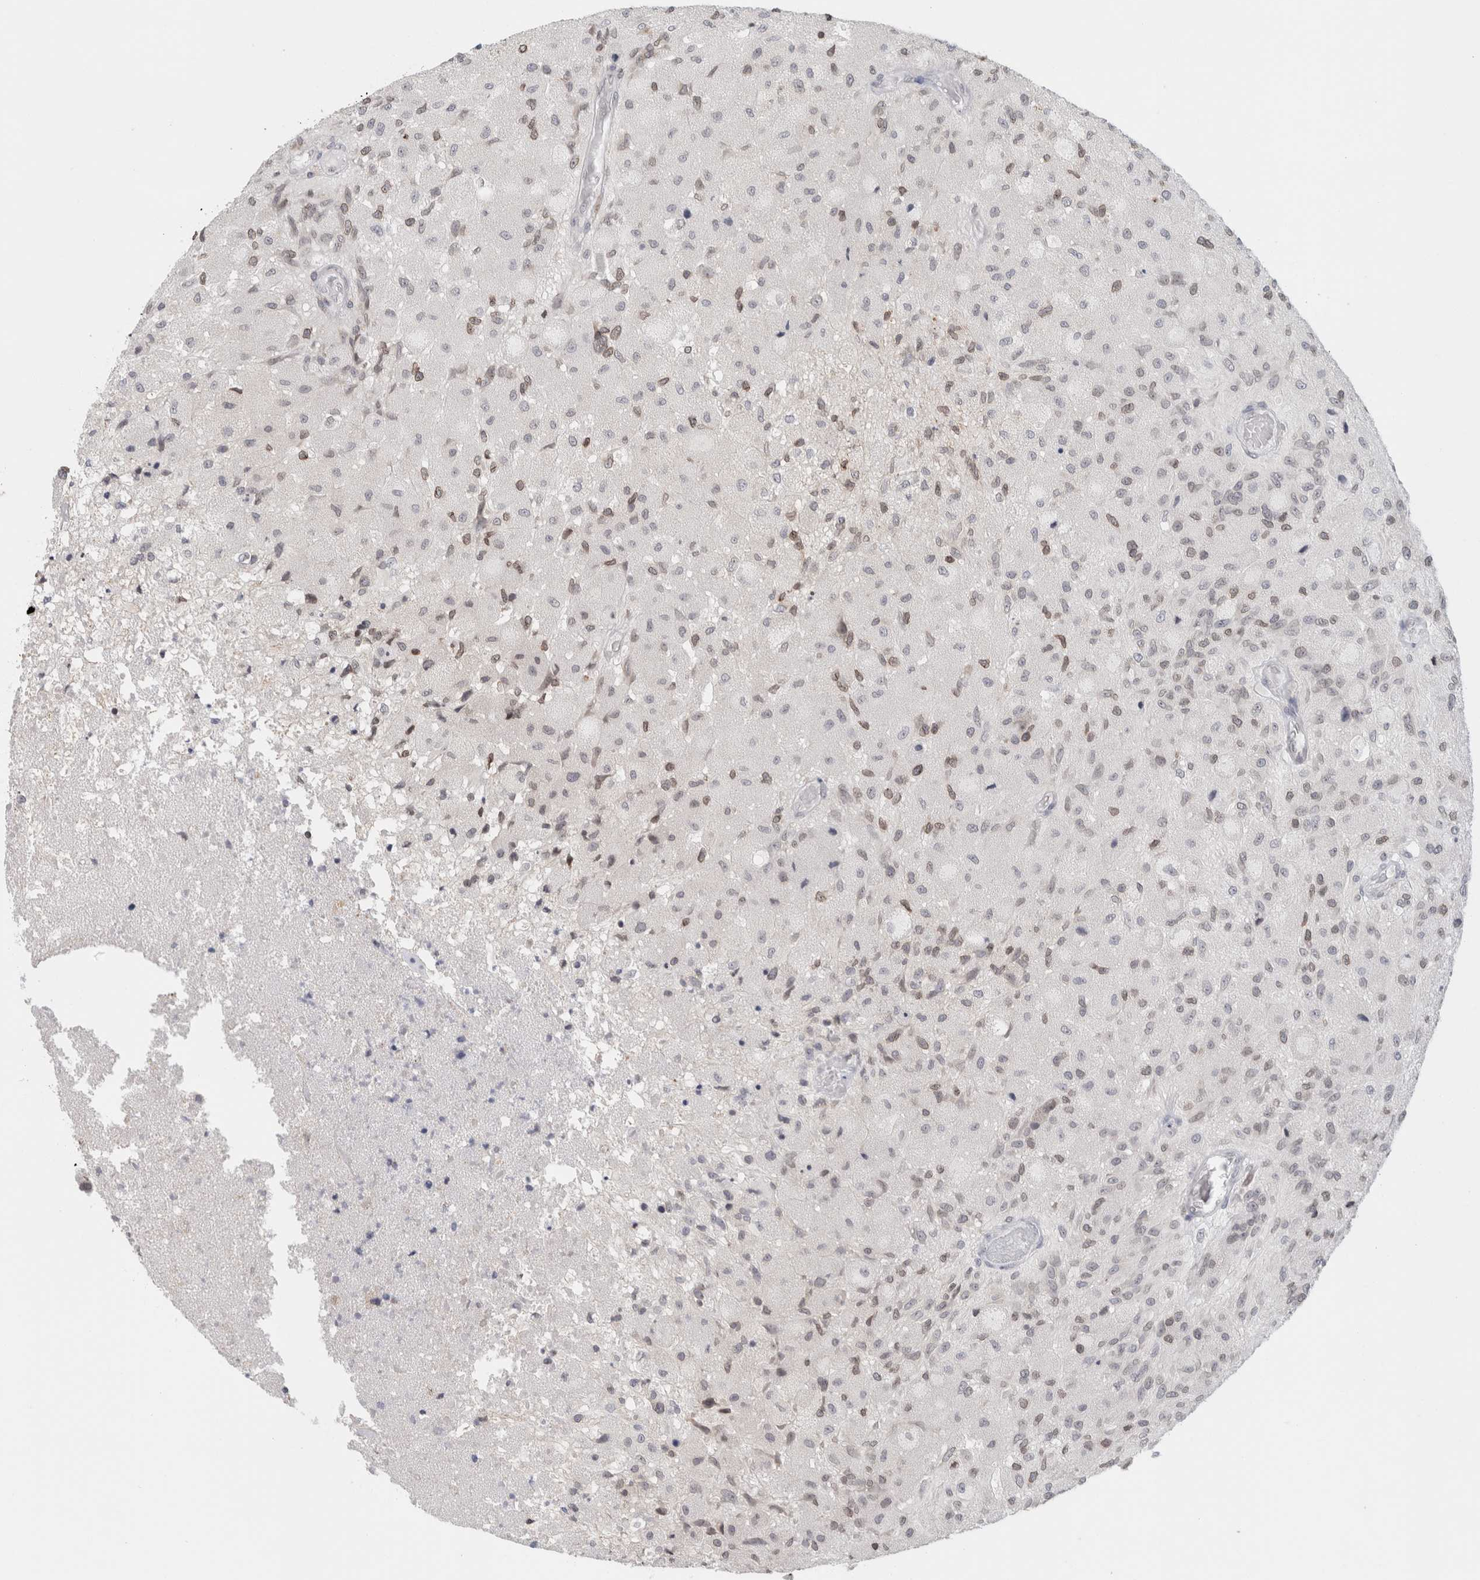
{"staining": {"intensity": "weak", "quantity": "25%-75%", "location": "nuclear"}, "tissue": "glioma", "cell_type": "Tumor cells", "image_type": "cancer", "snomed": [{"axis": "morphology", "description": "Normal tissue, NOS"}, {"axis": "morphology", "description": "Glioma, malignant, High grade"}, {"axis": "topography", "description": "Cerebral cortex"}], "caption": "This image exhibits immunohistochemistry (IHC) staining of high-grade glioma (malignant), with low weak nuclear staining in approximately 25%-75% of tumor cells.", "gene": "RBMX2", "patient": {"sex": "male", "age": 77}}